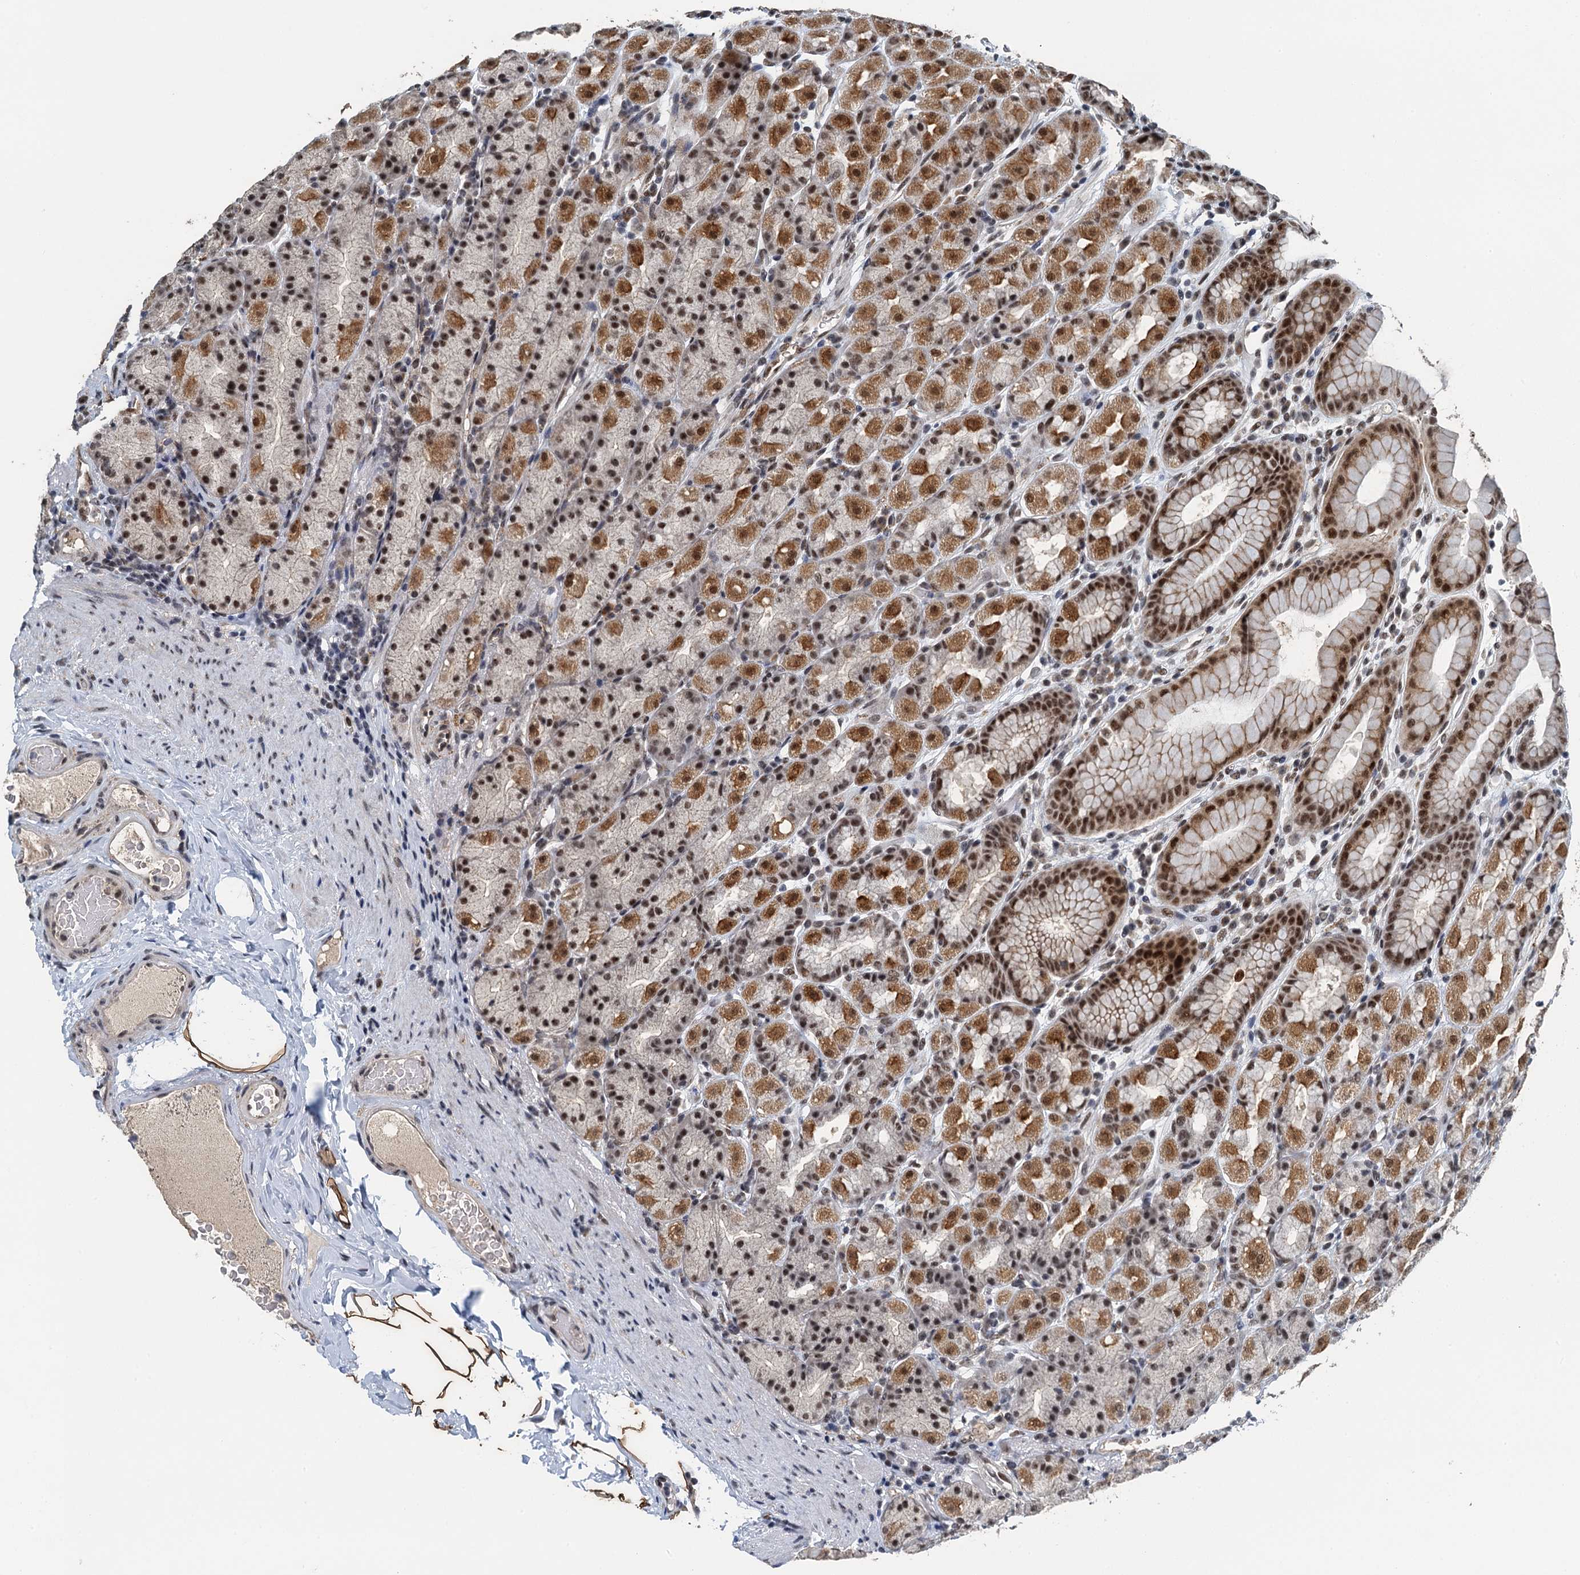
{"staining": {"intensity": "strong", "quantity": ">75%", "location": "cytoplasmic/membranous,nuclear"}, "tissue": "stomach", "cell_type": "Glandular cells", "image_type": "normal", "snomed": [{"axis": "morphology", "description": "Normal tissue, NOS"}, {"axis": "topography", "description": "Stomach, upper"}], "caption": "This is a micrograph of IHC staining of unremarkable stomach, which shows strong expression in the cytoplasmic/membranous,nuclear of glandular cells.", "gene": "MTA3", "patient": {"sex": "male", "age": 68}}